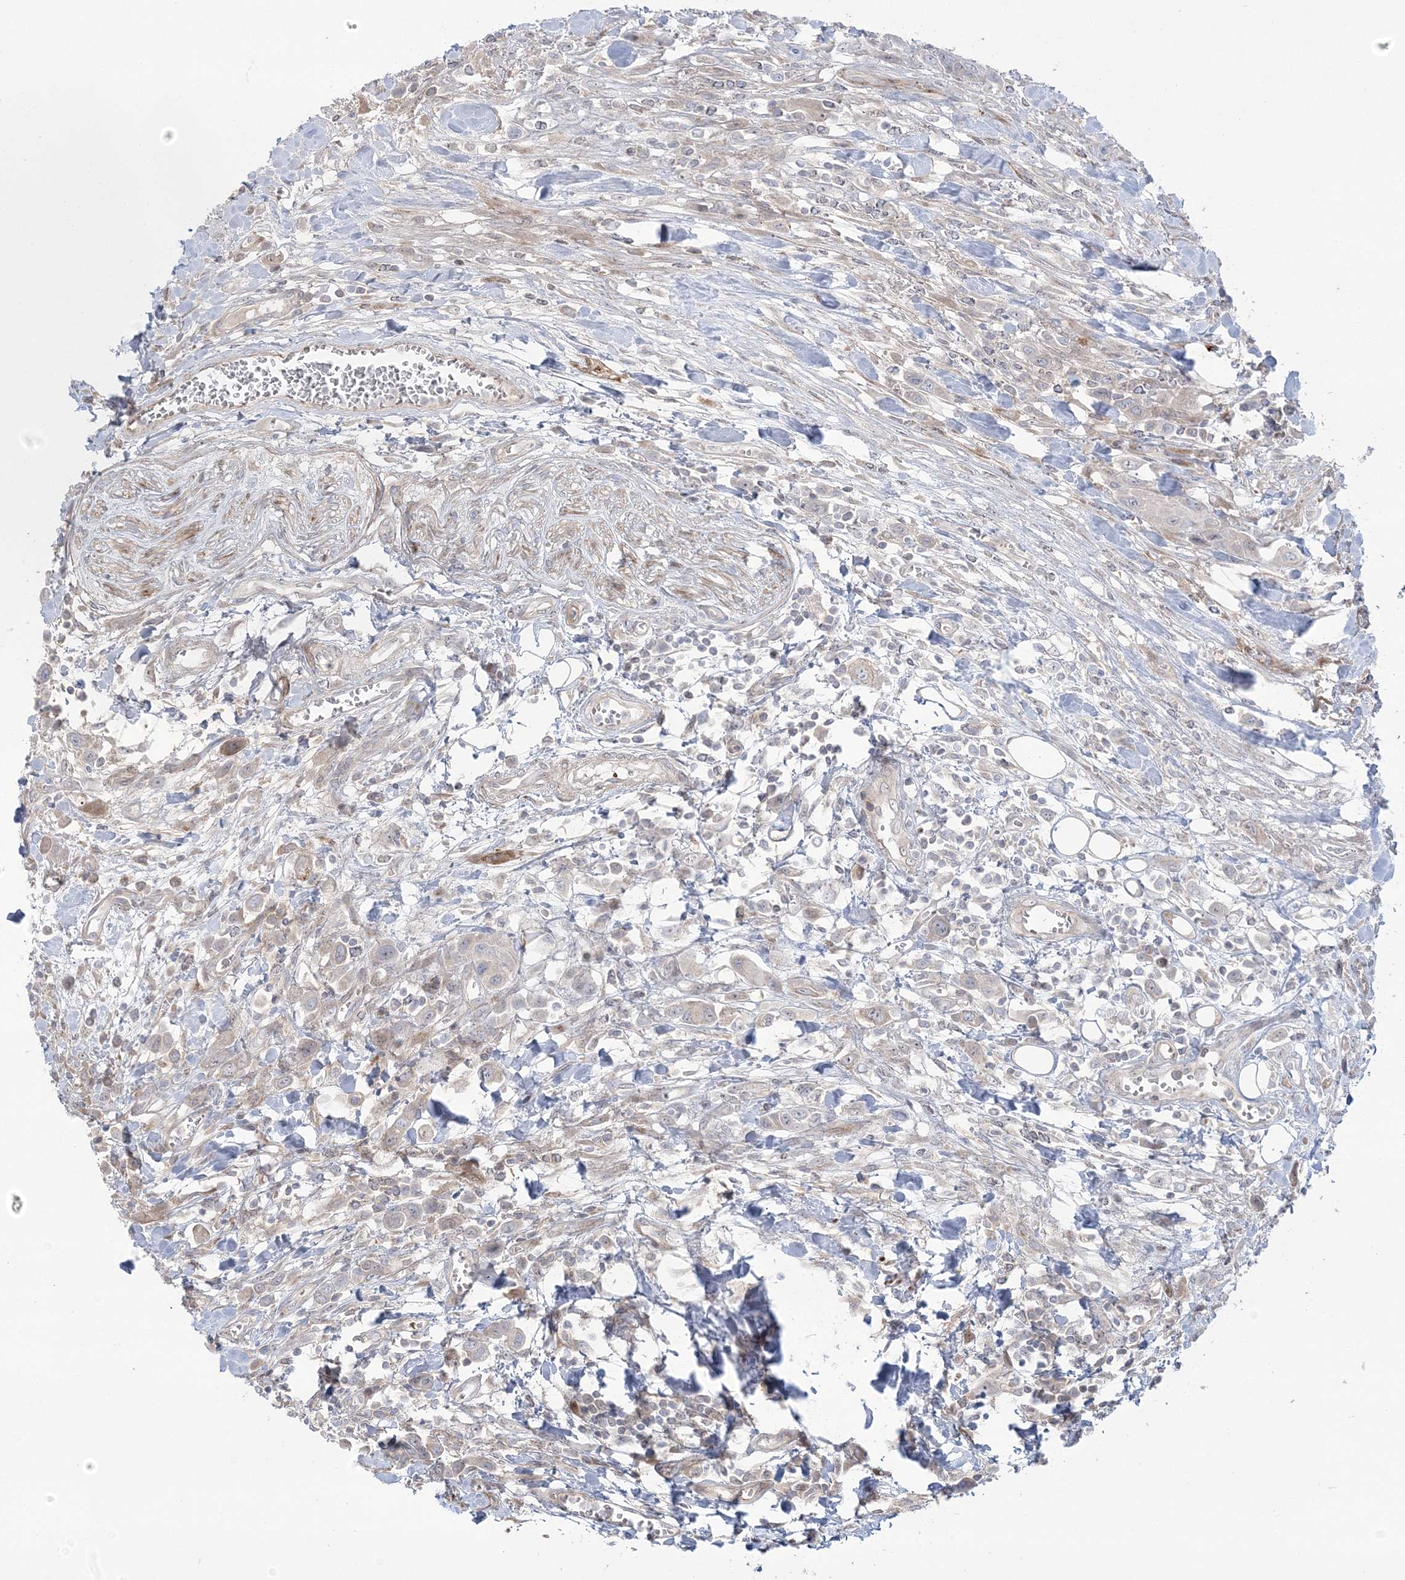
{"staining": {"intensity": "negative", "quantity": "none", "location": "none"}, "tissue": "urothelial cancer", "cell_type": "Tumor cells", "image_type": "cancer", "snomed": [{"axis": "morphology", "description": "Urothelial carcinoma, High grade"}, {"axis": "topography", "description": "Urinary bladder"}], "caption": "DAB (3,3'-diaminobenzidine) immunohistochemical staining of human urothelial cancer demonstrates no significant expression in tumor cells. (DAB (3,3'-diaminobenzidine) IHC, high magnification).", "gene": "NUDT9", "patient": {"sex": "male", "age": 50}}